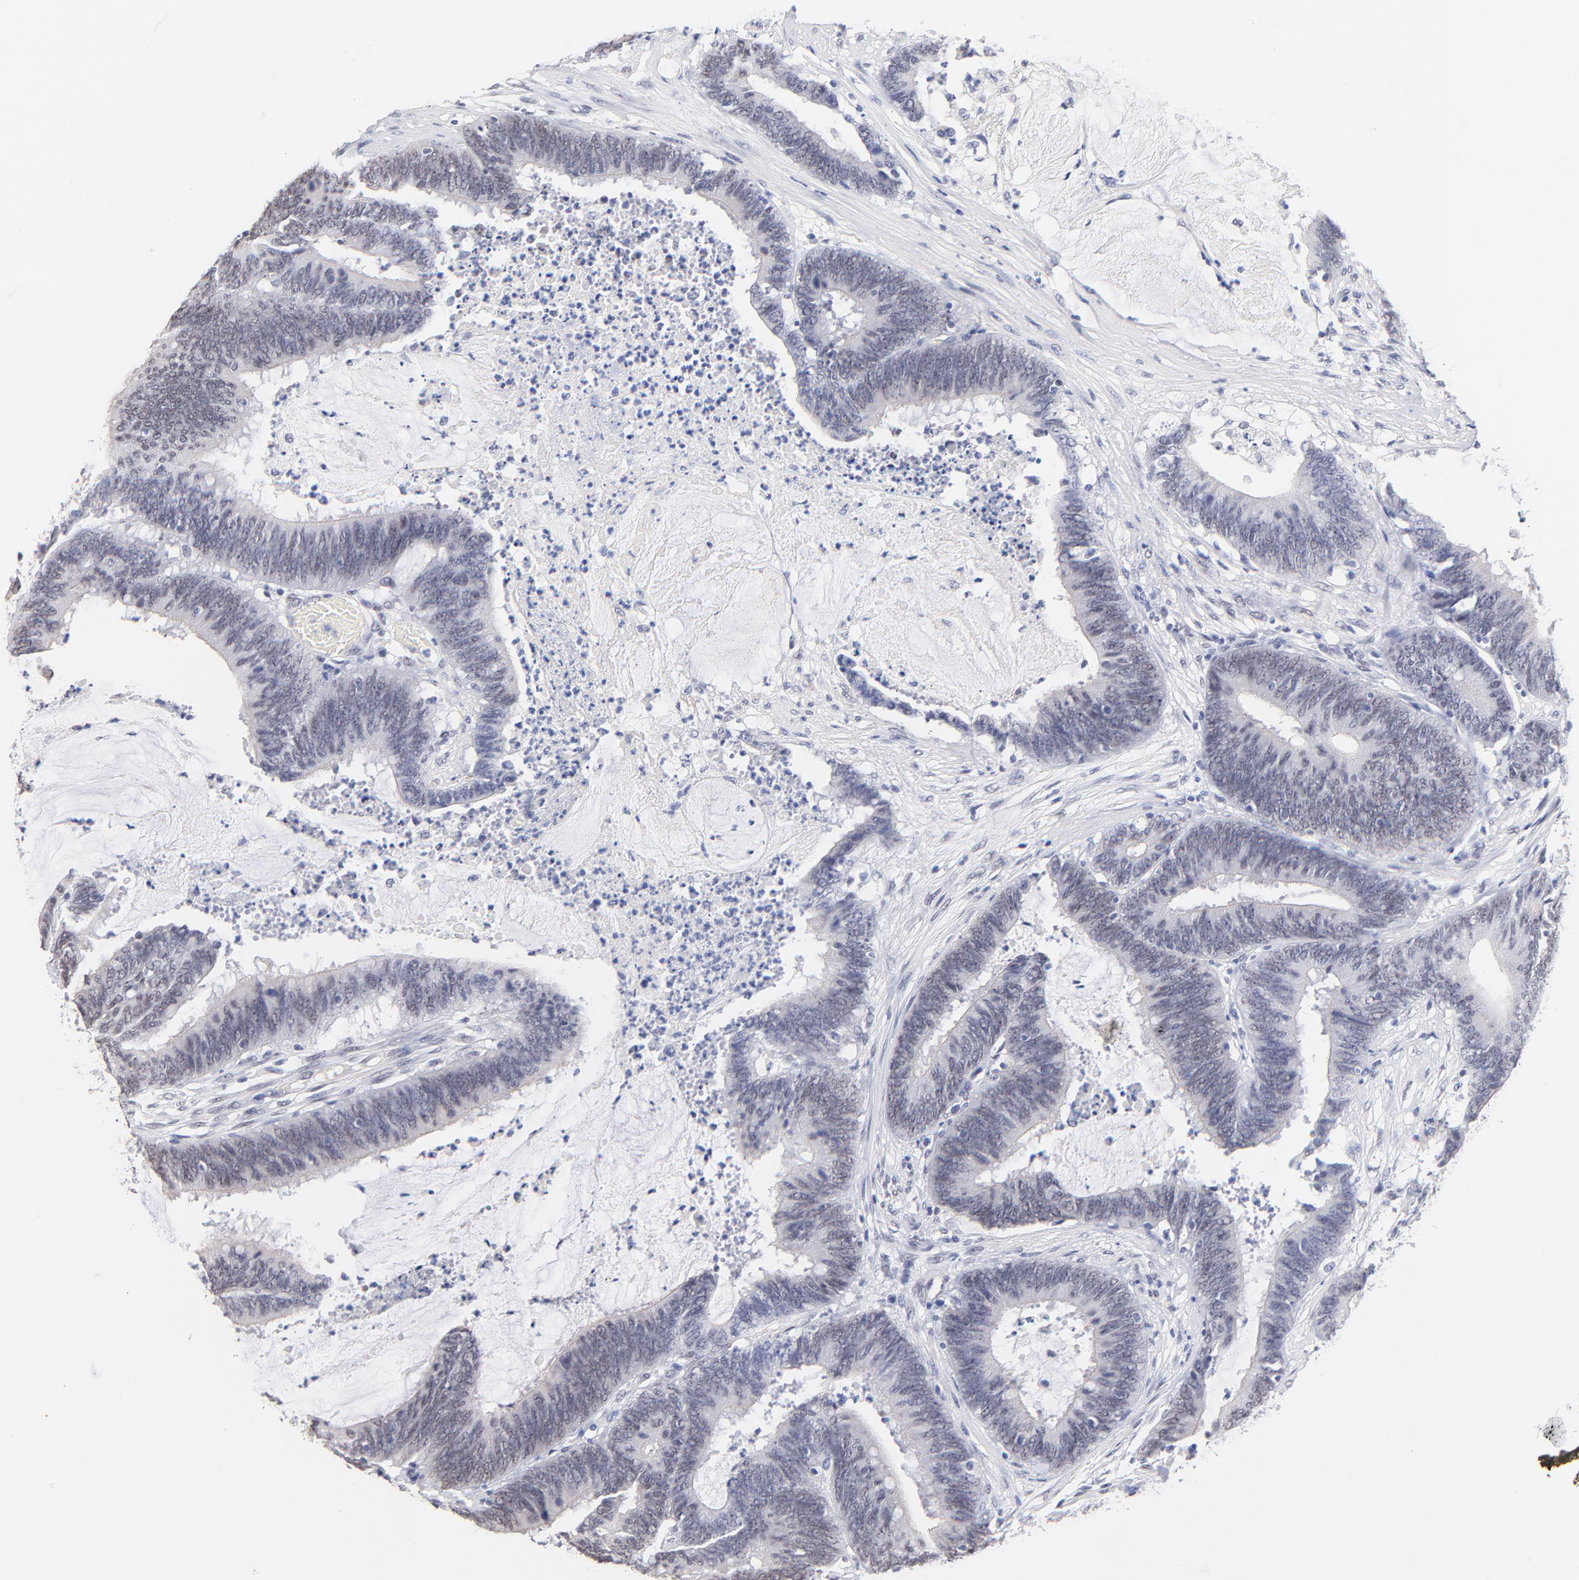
{"staining": {"intensity": "negative", "quantity": "none", "location": "none"}, "tissue": "colorectal cancer", "cell_type": "Tumor cells", "image_type": "cancer", "snomed": [{"axis": "morphology", "description": "Adenocarcinoma, NOS"}, {"axis": "topography", "description": "Rectum"}], "caption": "This image is of colorectal cancer (adenocarcinoma) stained with immunohistochemistry (IHC) to label a protein in brown with the nuclei are counter-stained blue. There is no staining in tumor cells. (Immunohistochemistry, brightfield microscopy, high magnification).", "gene": "ZNF74", "patient": {"sex": "female", "age": 66}}